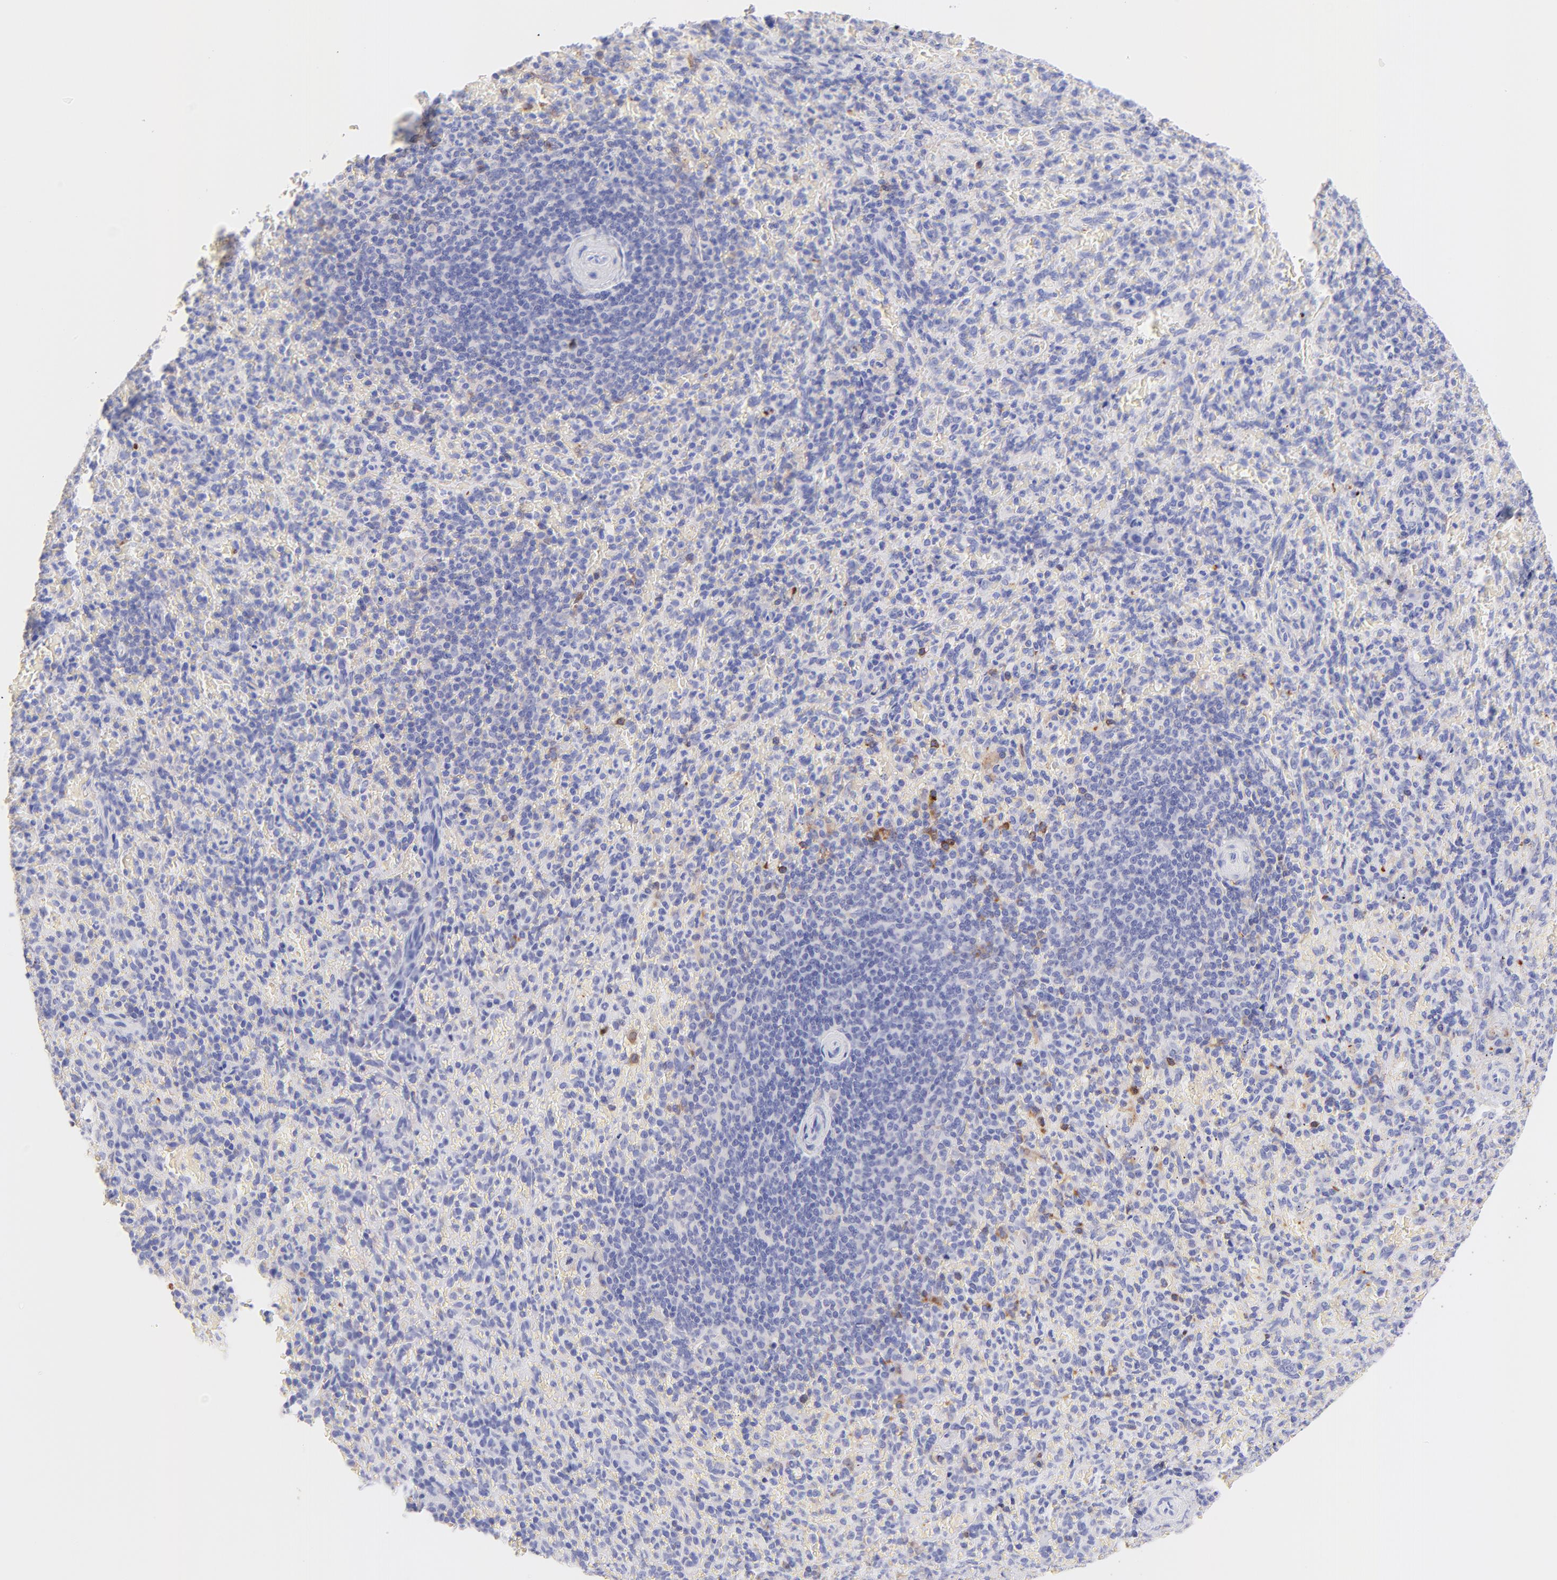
{"staining": {"intensity": "moderate", "quantity": ">75%", "location": "cytoplasmic/membranous"}, "tissue": "spleen", "cell_type": "Cells in red pulp", "image_type": "normal", "snomed": [{"axis": "morphology", "description": "Normal tissue, NOS"}, {"axis": "topography", "description": "Spleen"}], "caption": "Moderate cytoplasmic/membranous positivity is appreciated in about >75% of cells in red pulp in normal spleen. (DAB (3,3'-diaminobenzidine) IHC, brown staining for protein, blue staining for nuclei).", "gene": "FRMPD3", "patient": {"sex": "female", "age": 43}}